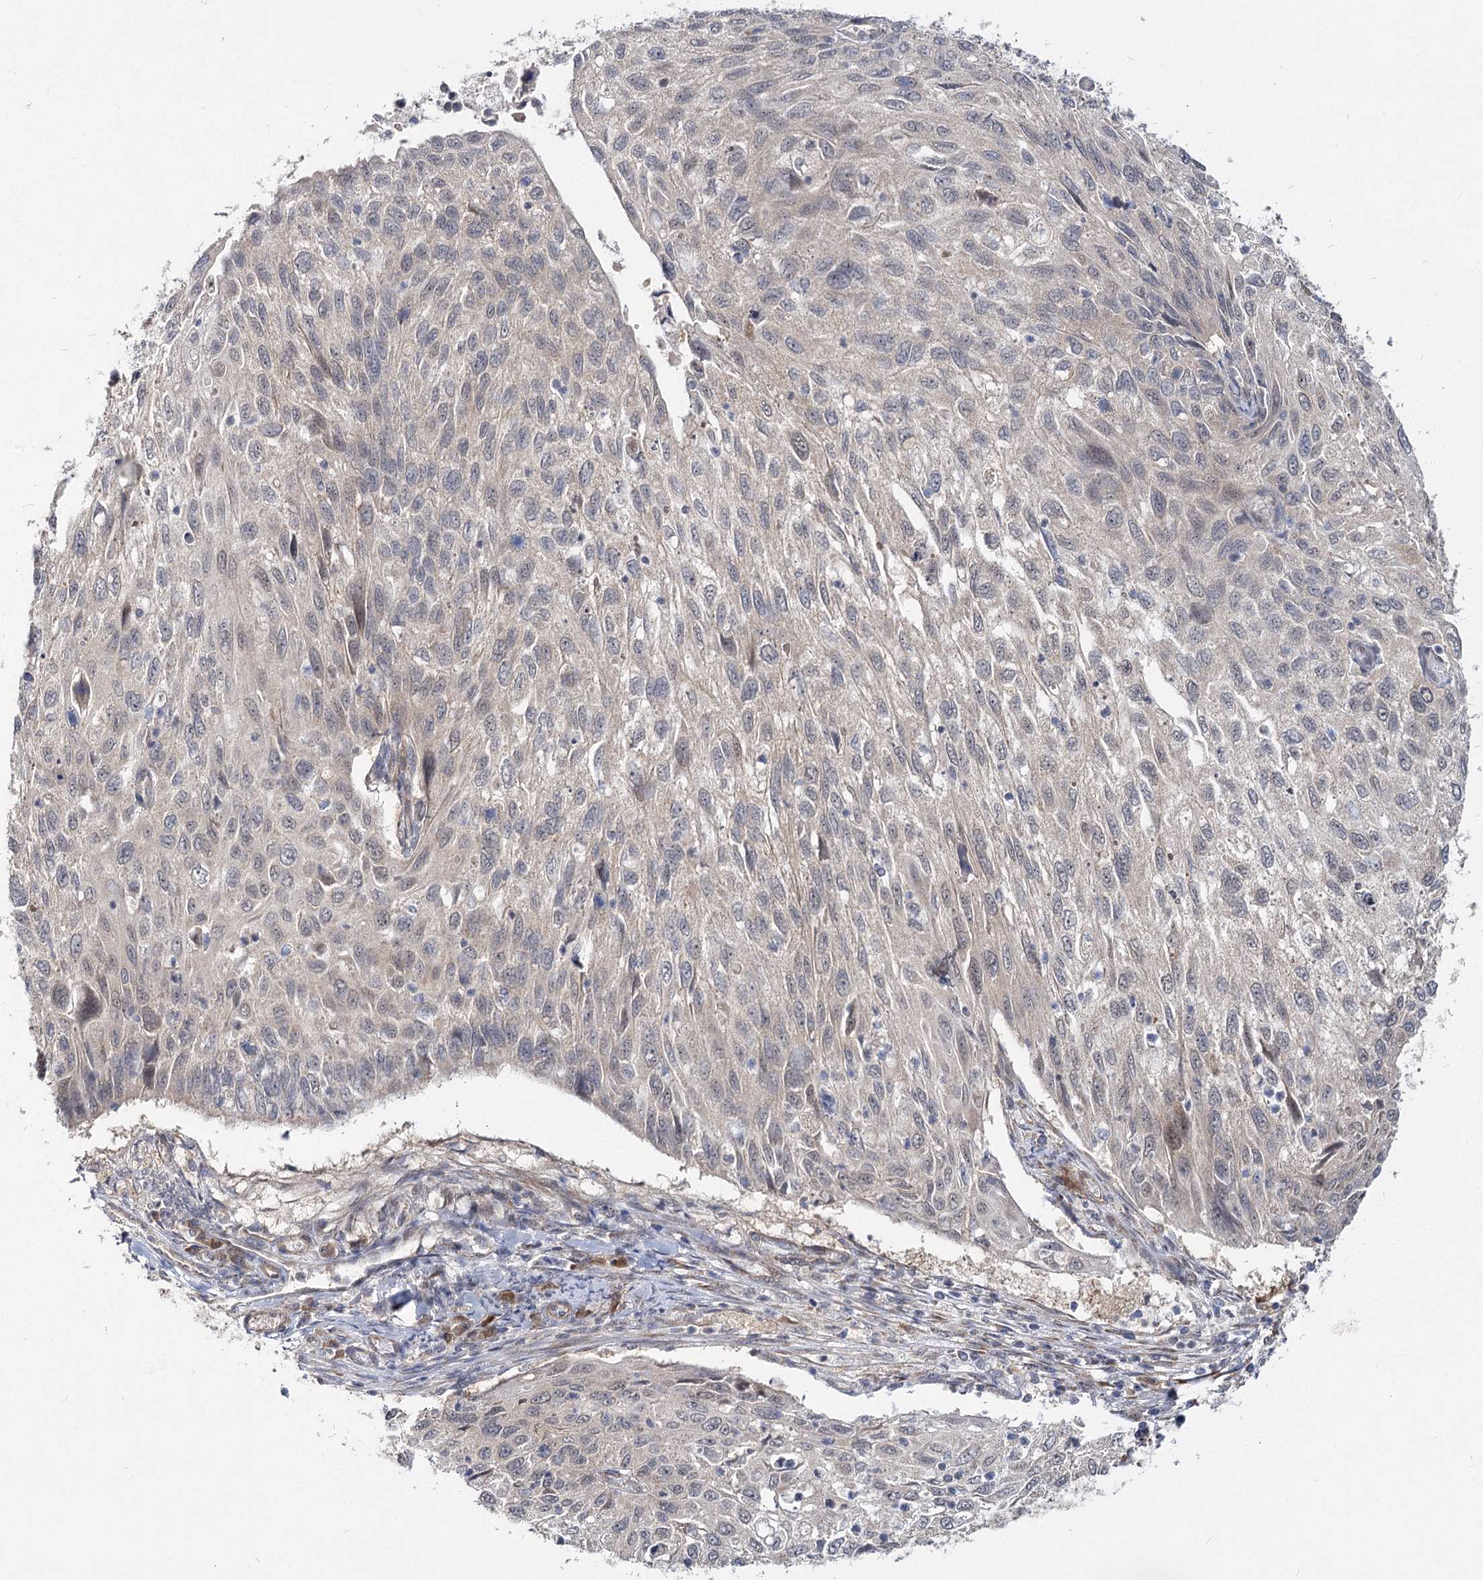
{"staining": {"intensity": "negative", "quantity": "none", "location": "none"}, "tissue": "cervical cancer", "cell_type": "Tumor cells", "image_type": "cancer", "snomed": [{"axis": "morphology", "description": "Squamous cell carcinoma, NOS"}, {"axis": "topography", "description": "Cervix"}], "caption": "Tumor cells show no significant protein staining in squamous cell carcinoma (cervical).", "gene": "TBC1D9B", "patient": {"sex": "female", "age": 70}}